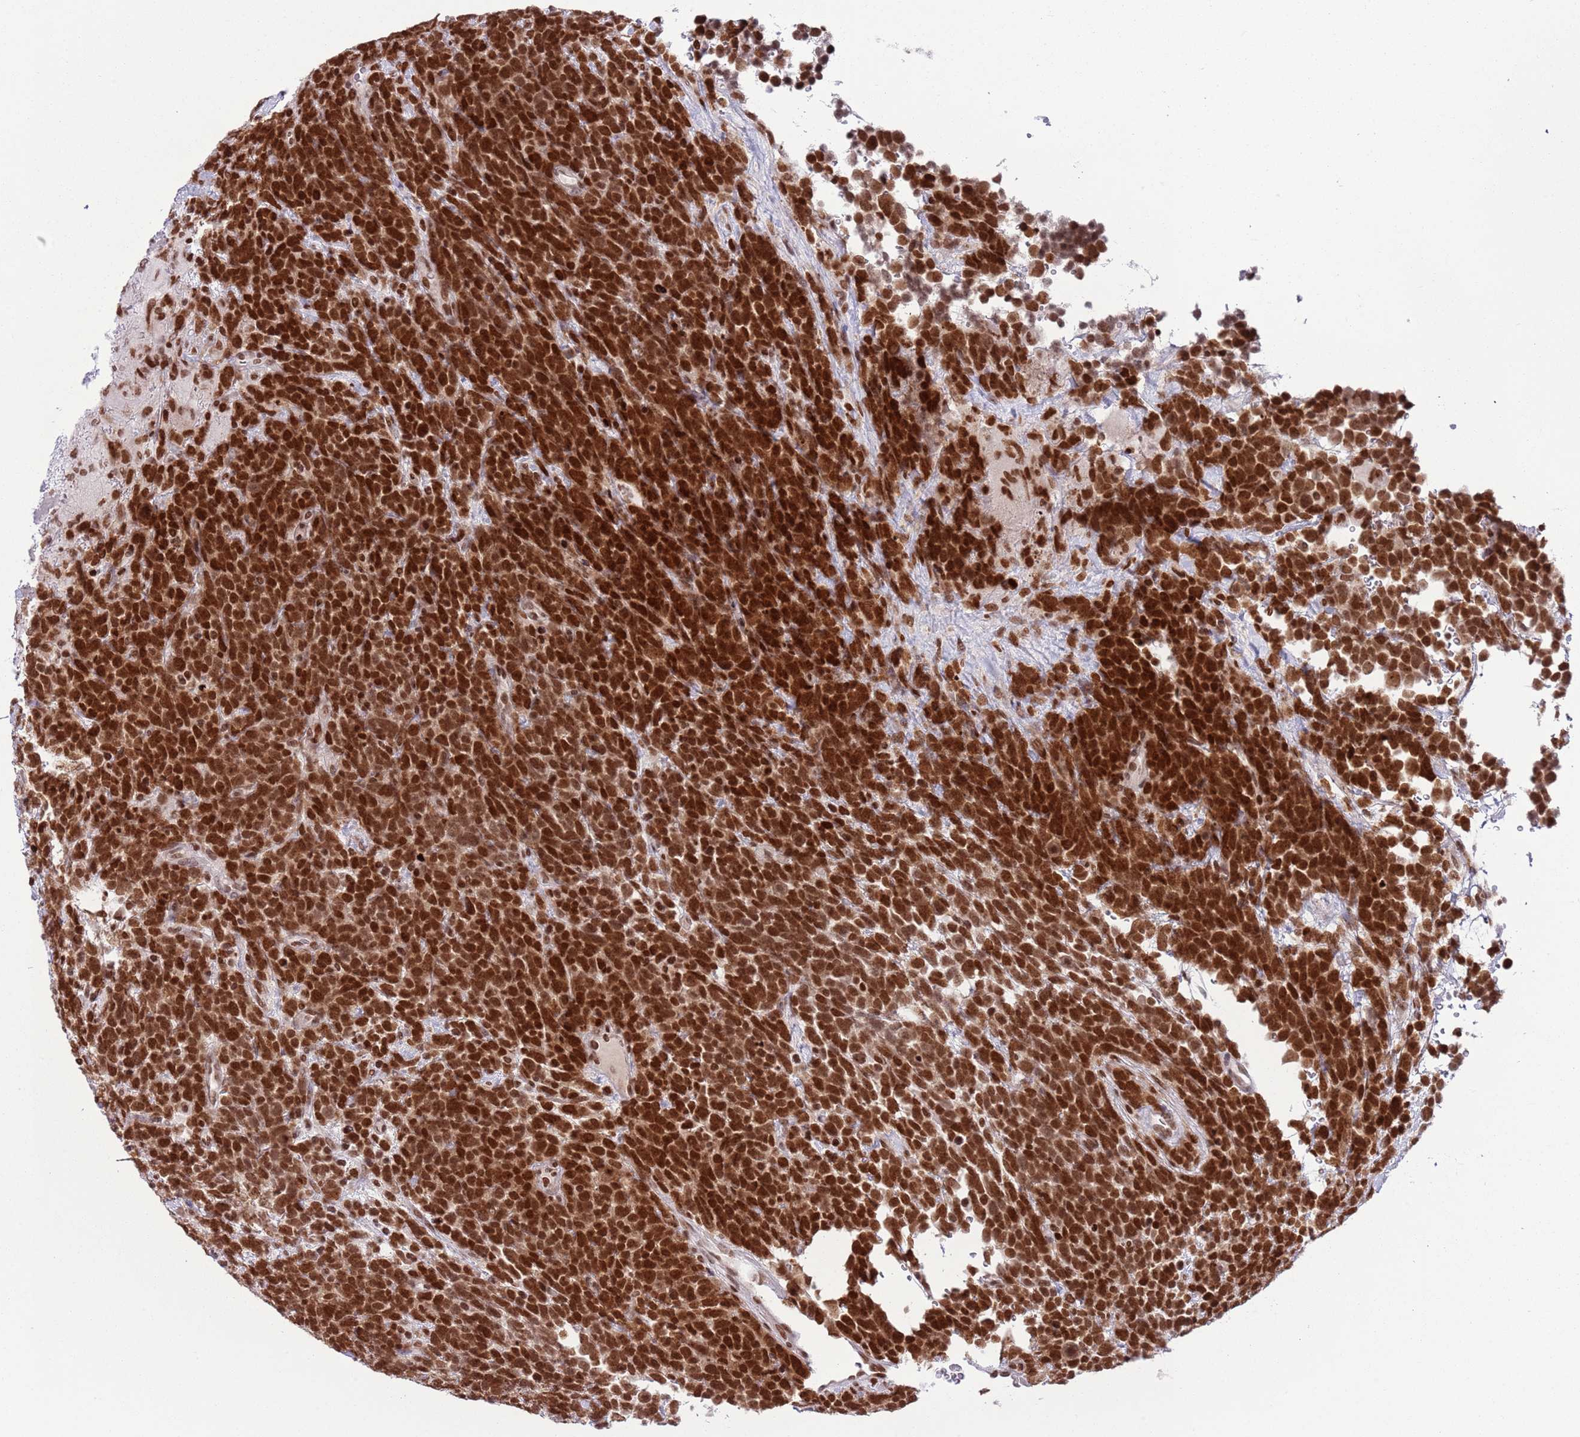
{"staining": {"intensity": "strong", "quantity": ">75%", "location": "nuclear"}, "tissue": "urothelial cancer", "cell_type": "Tumor cells", "image_type": "cancer", "snomed": [{"axis": "morphology", "description": "Urothelial carcinoma, High grade"}, {"axis": "topography", "description": "Urinary bladder"}], "caption": "Immunohistochemistry histopathology image of neoplastic tissue: human high-grade urothelial carcinoma stained using IHC displays high levels of strong protein expression localized specifically in the nuclear of tumor cells, appearing as a nuclear brown color.", "gene": "SELENOH", "patient": {"sex": "female", "age": 82}}